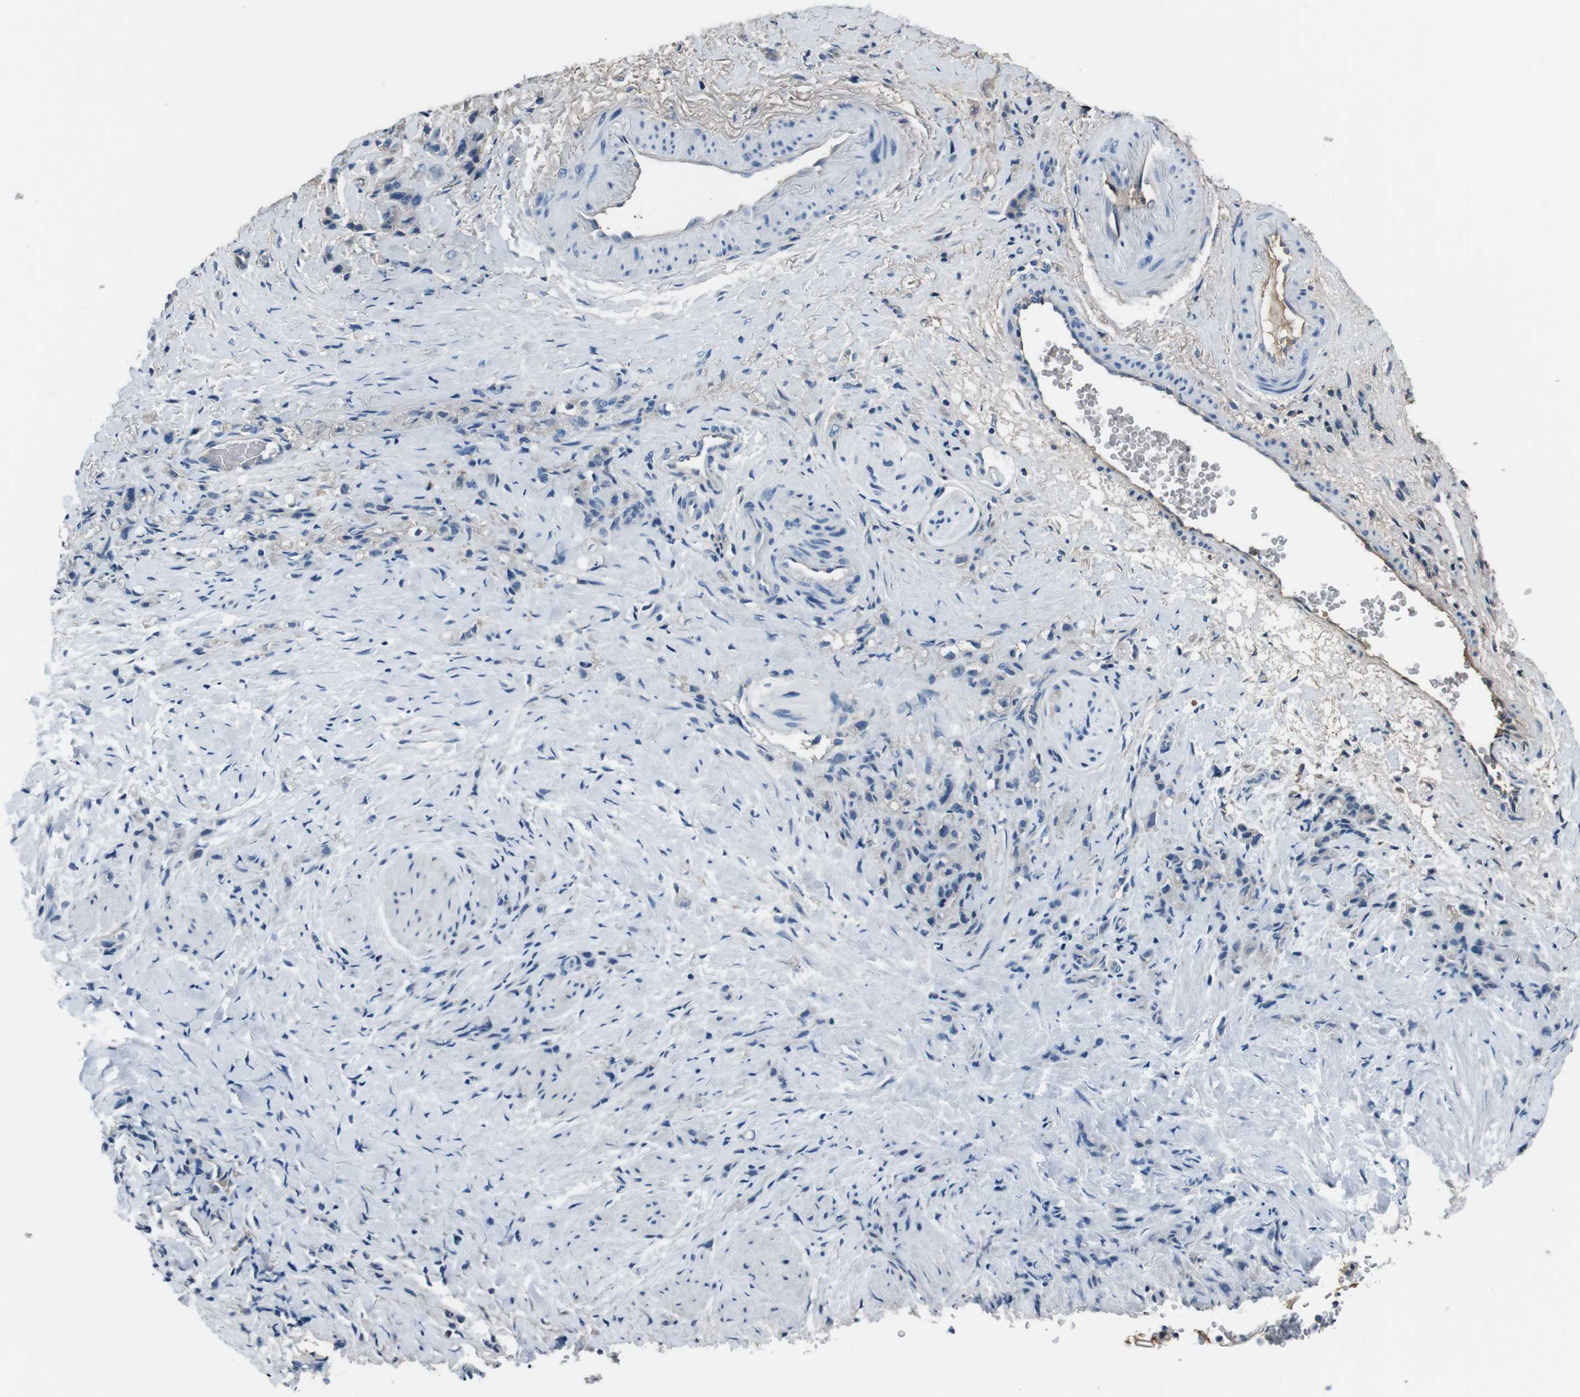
{"staining": {"intensity": "negative", "quantity": "none", "location": "none"}, "tissue": "stomach cancer", "cell_type": "Tumor cells", "image_type": "cancer", "snomed": [{"axis": "morphology", "description": "Adenocarcinoma, NOS"}, {"axis": "topography", "description": "Stomach"}], "caption": "Tumor cells are negative for protein expression in human stomach cancer.", "gene": "LEP", "patient": {"sex": "male", "age": 82}}